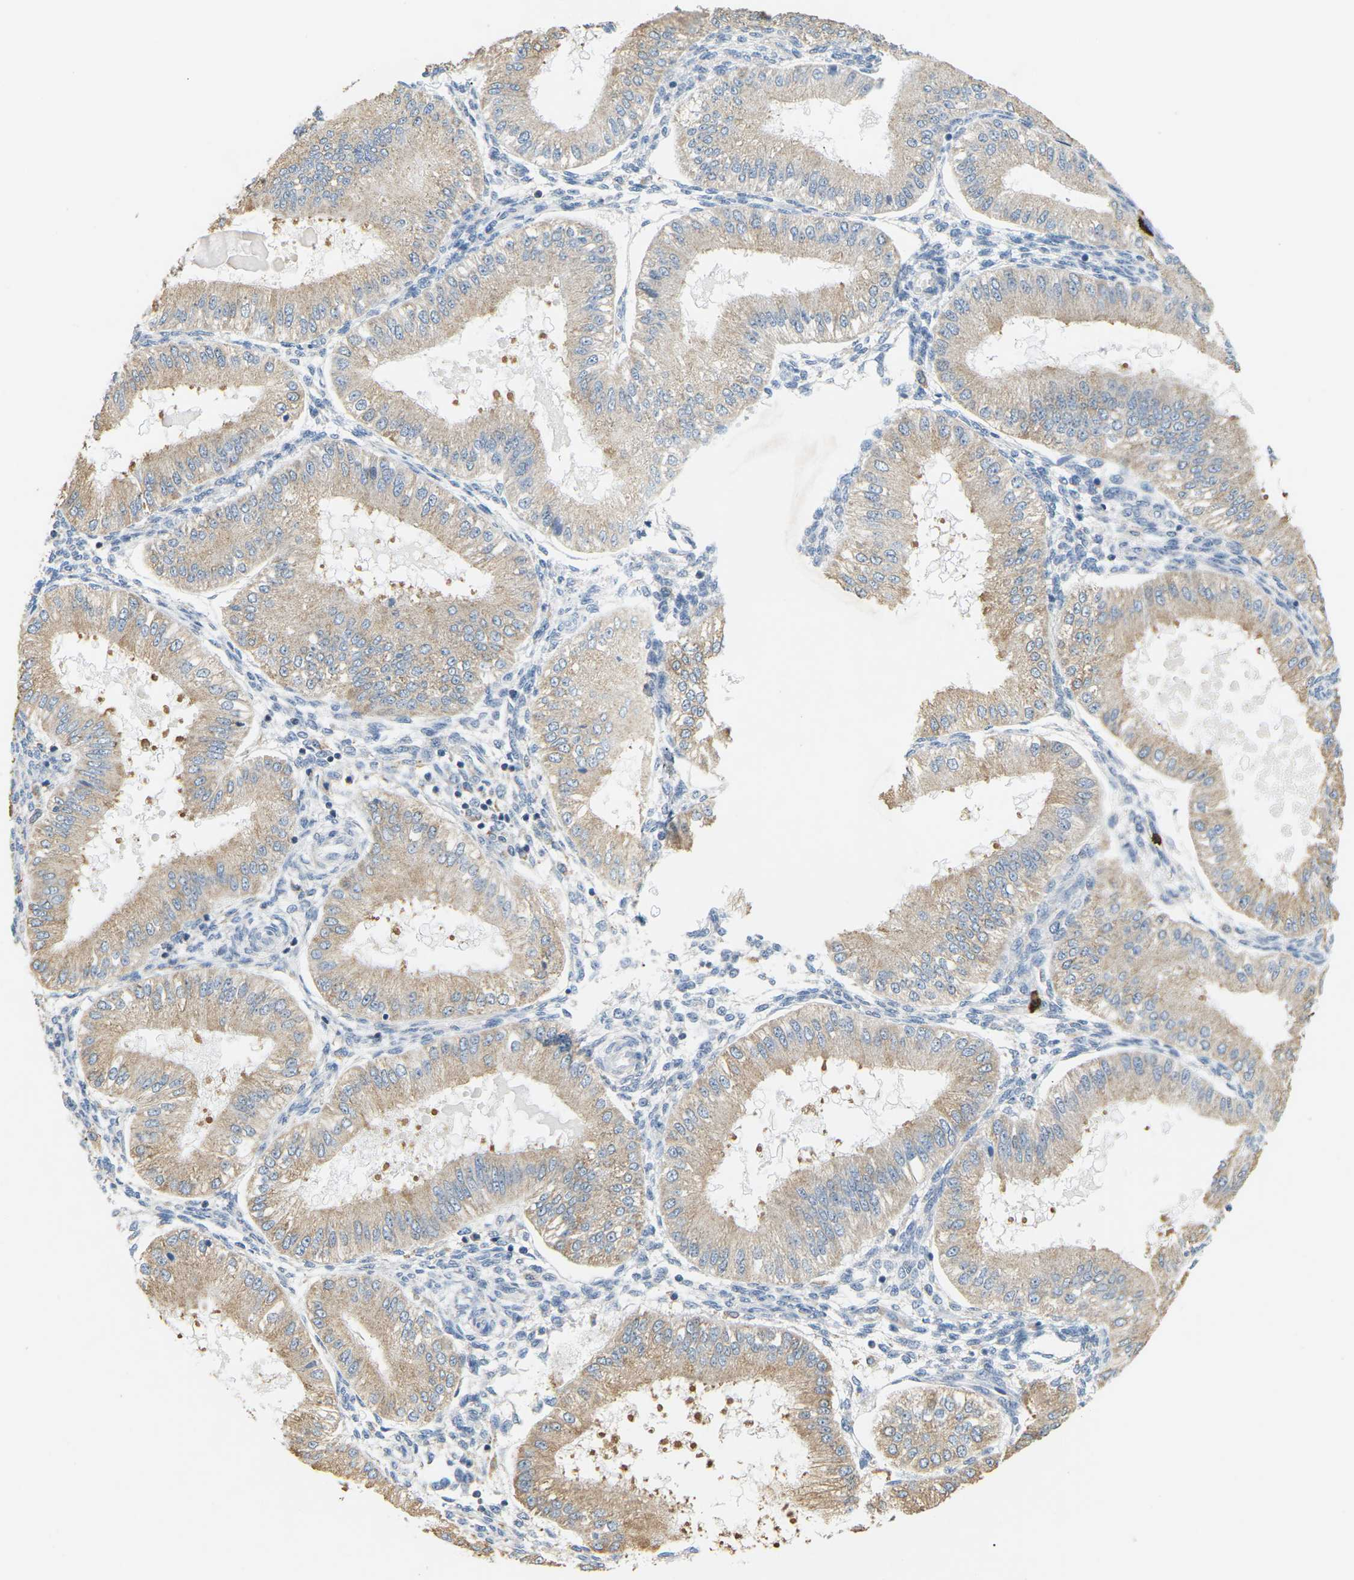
{"staining": {"intensity": "negative", "quantity": "none", "location": "none"}, "tissue": "endometrium", "cell_type": "Cells in endometrial stroma", "image_type": "normal", "snomed": [{"axis": "morphology", "description": "Normal tissue, NOS"}, {"axis": "topography", "description": "Endometrium"}], "caption": "High power microscopy image of an immunohistochemistry image of normal endometrium, revealing no significant staining in cells in endometrial stroma.", "gene": "ADM", "patient": {"sex": "female", "age": 39}}